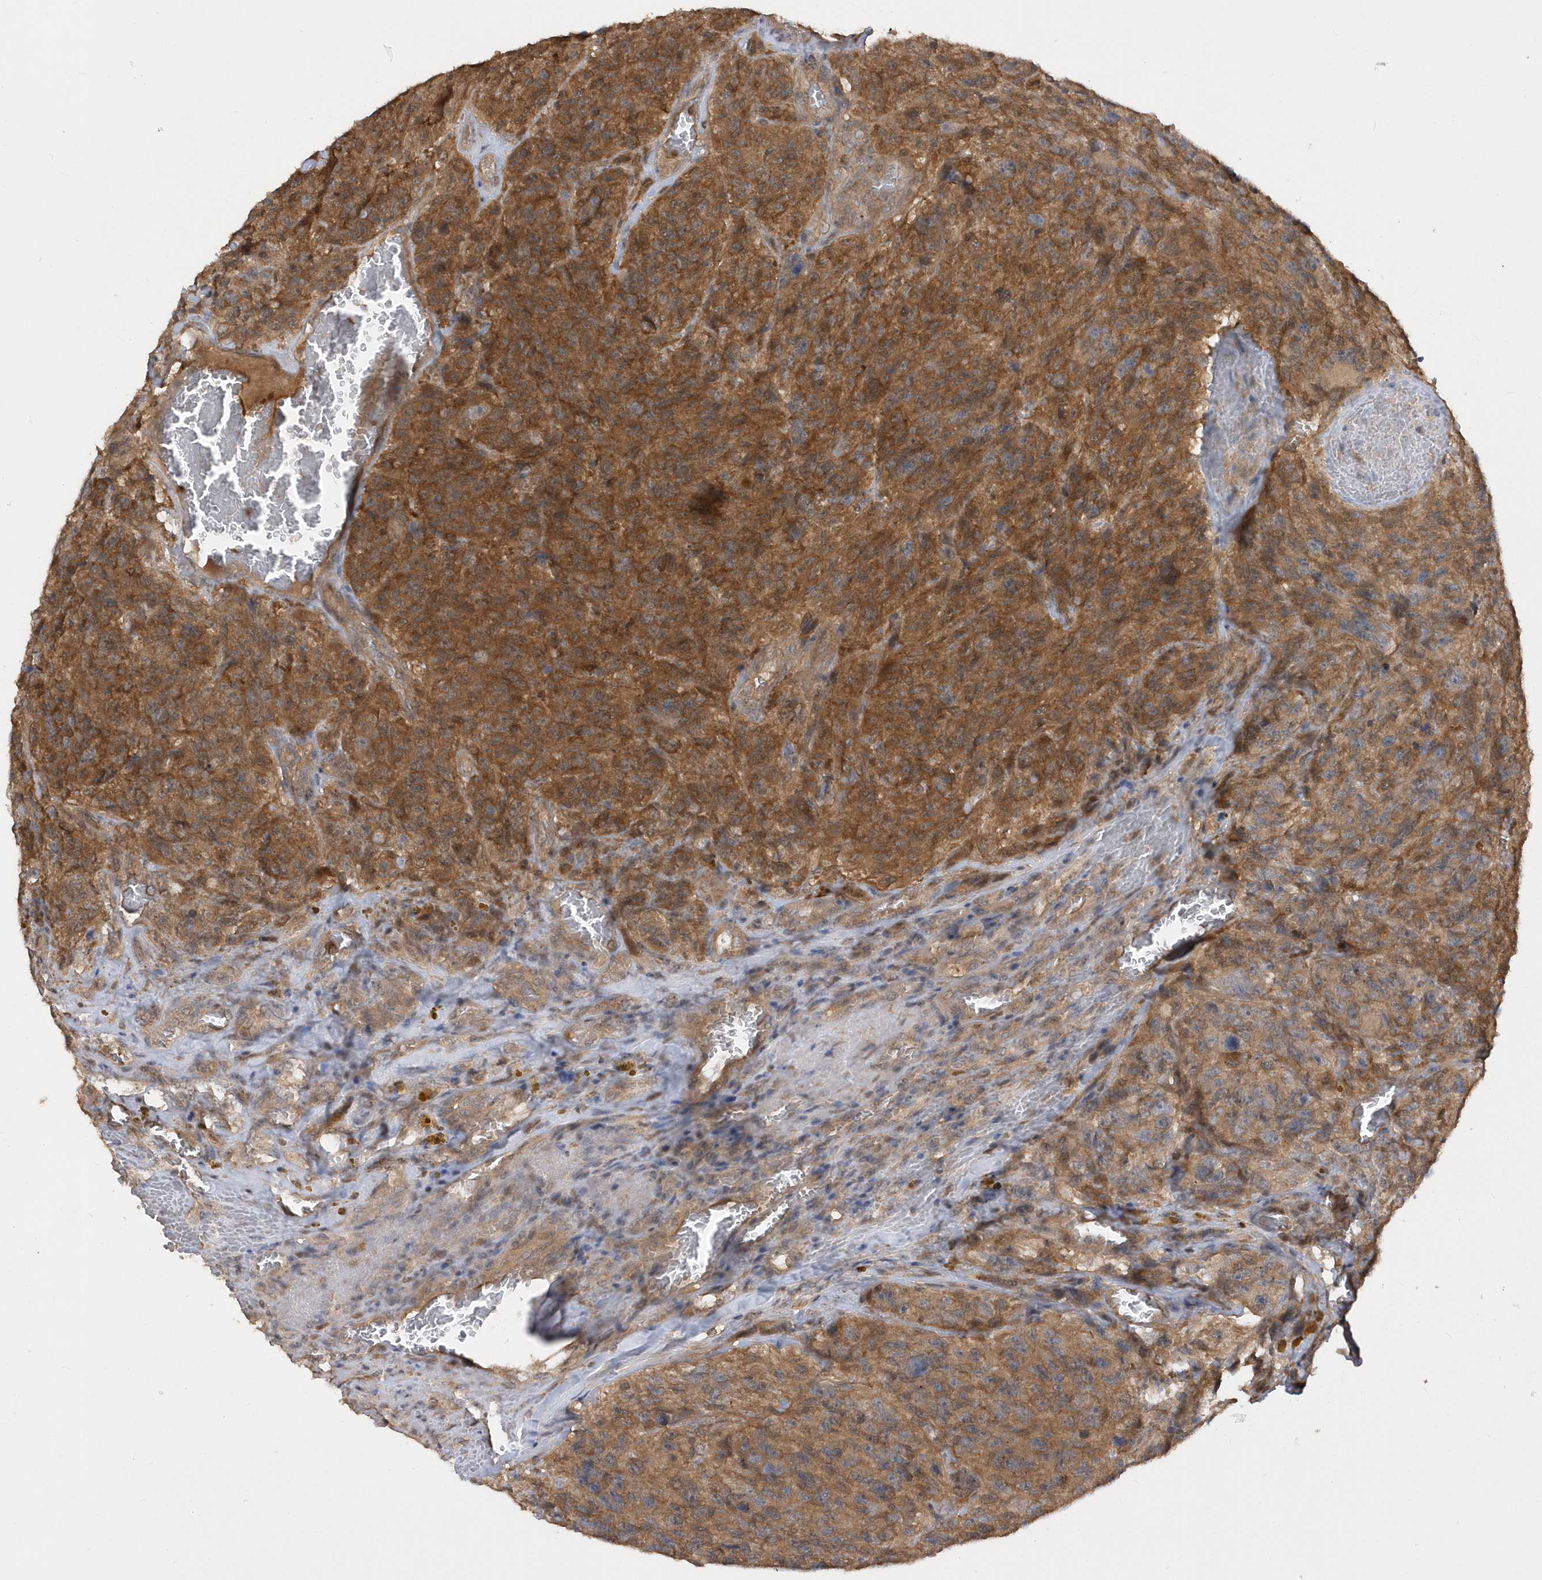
{"staining": {"intensity": "moderate", "quantity": ">75%", "location": "cytoplasmic/membranous"}, "tissue": "glioma", "cell_type": "Tumor cells", "image_type": "cancer", "snomed": [{"axis": "morphology", "description": "Glioma, malignant, High grade"}, {"axis": "topography", "description": "Brain"}], "caption": "High-power microscopy captured an immunohistochemistry photomicrograph of malignant glioma (high-grade), revealing moderate cytoplasmic/membranous expression in approximately >75% of tumor cells.", "gene": "RPE", "patient": {"sex": "male", "age": 69}}